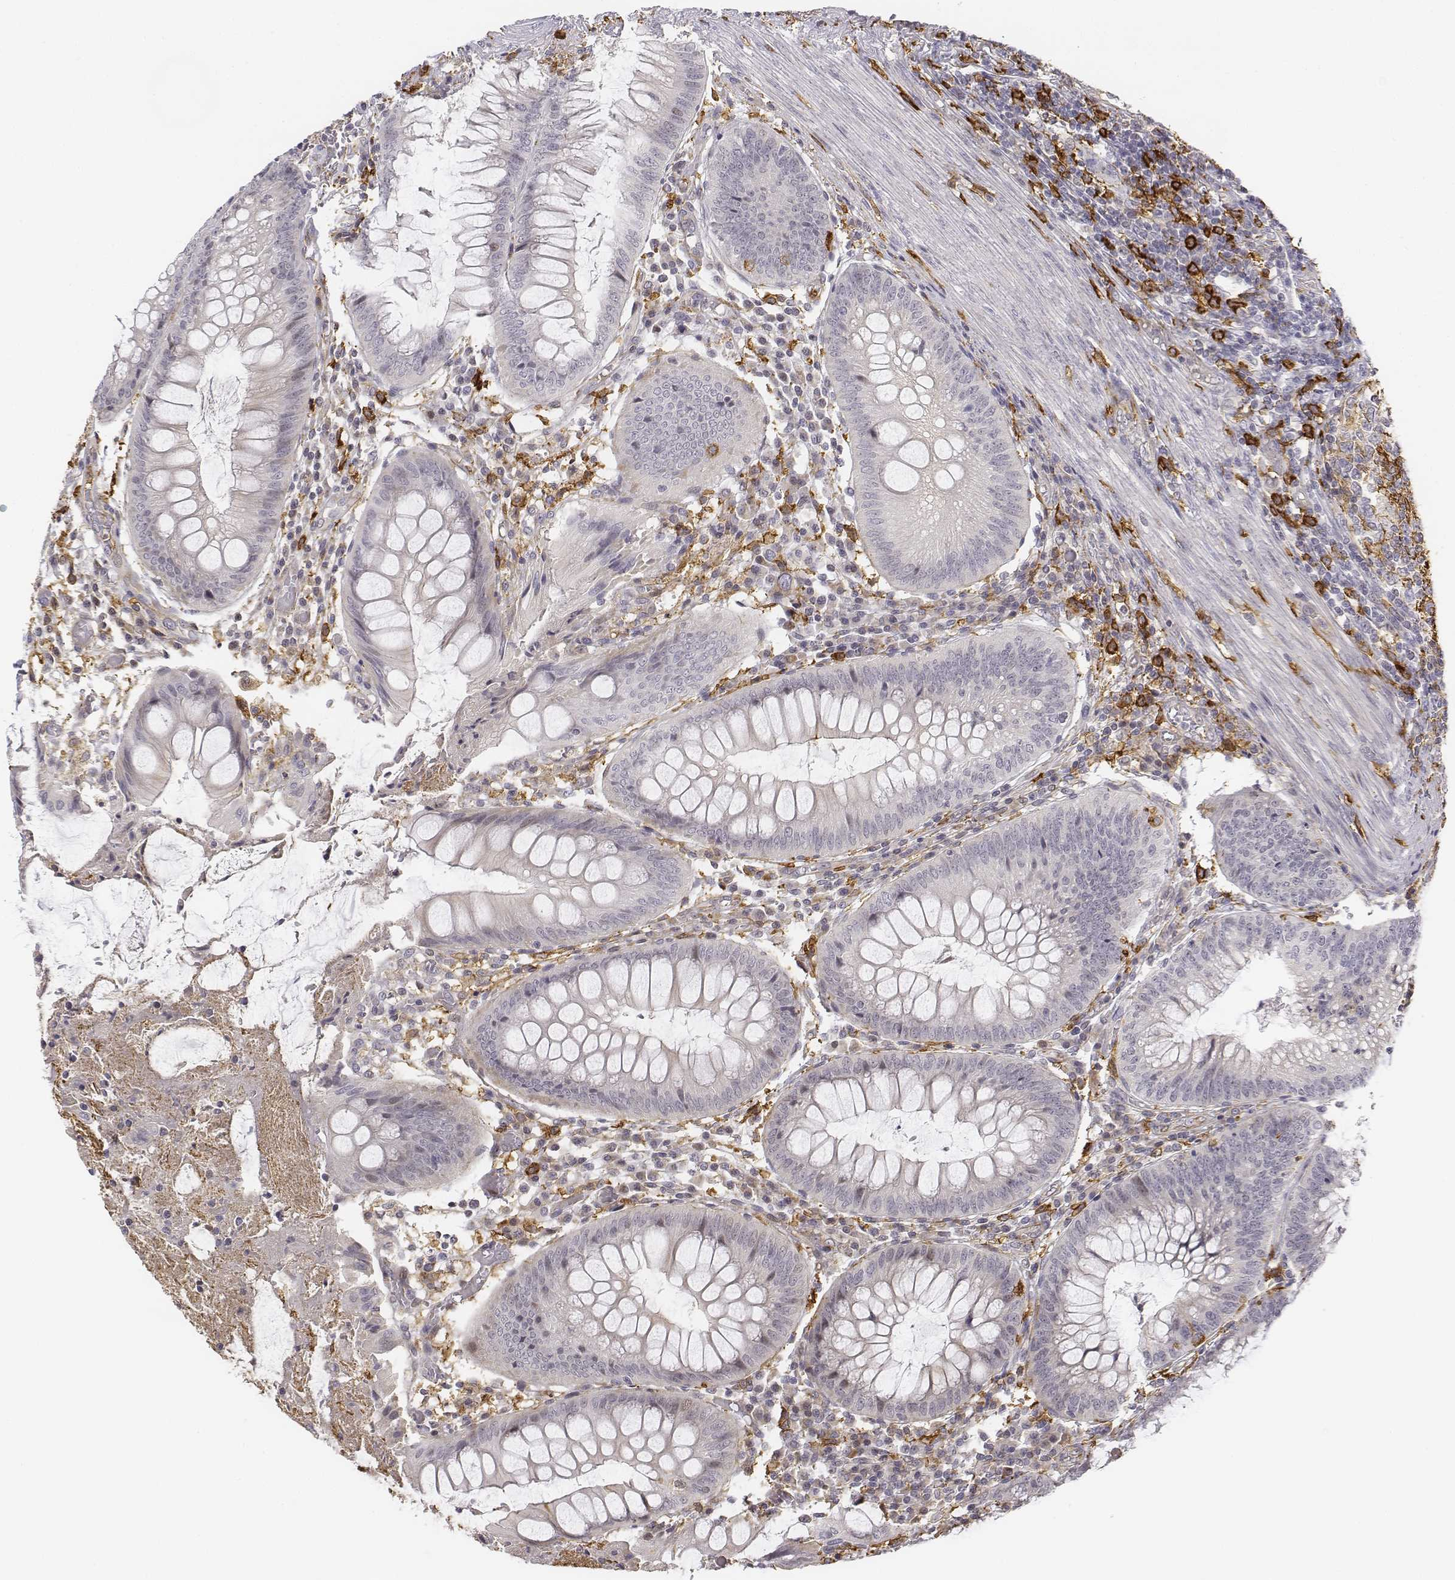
{"staining": {"intensity": "negative", "quantity": "none", "location": "none"}, "tissue": "appendix", "cell_type": "Glandular cells", "image_type": "normal", "snomed": [{"axis": "morphology", "description": "Normal tissue, NOS"}, {"axis": "morphology", "description": "Inflammation, NOS"}, {"axis": "topography", "description": "Appendix"}], "caption": "A histopathology image of appendix stained for a protein demonstrates no brown staining in glandular cells. The staining was performed using DAB (3,3'-diaminobenzidine) to visualize the protein expression in brown, while the nuclei were stained in blue with hematoxylin (Magnification: 20x).", "gene": "CD14", "patient": {"sex": "male", "age": 16}}